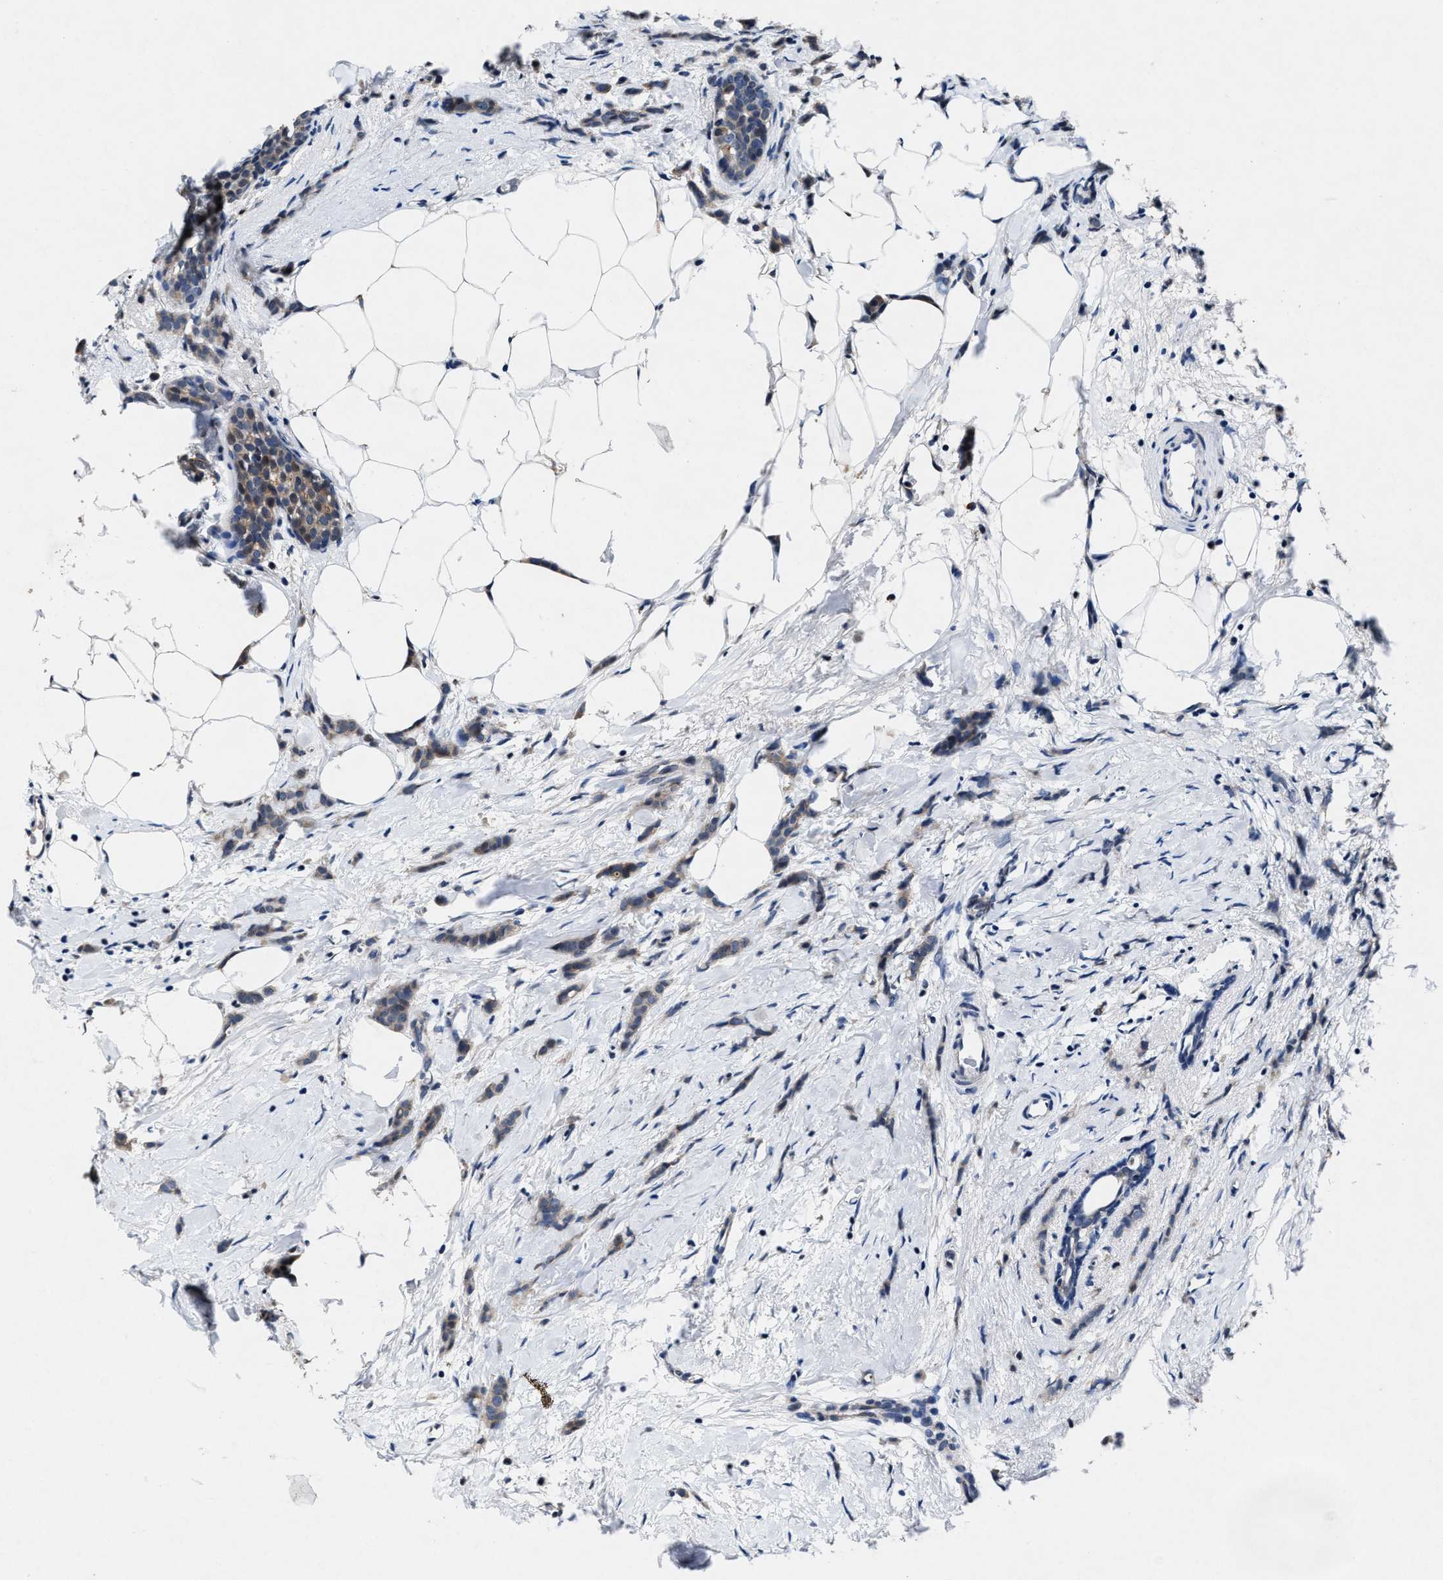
{"staining": {"intensity": "weak", "quantity": ">75%", "location": "cytoplasmic/membranous"}, "tissue": "breast cancer", "cell_type": "Tumor cells", "image_type": "cancer", "snomed": [{"axis": "morphology", "description": "Lobular carcinoma, in situ"}, {"axis": "morphology", "description": "Lobular carcinoma"}, {"axis": "topography", "description": "Breast"}], "caption": "Human lobular carcinoma (breast) stained for a protein (brown) exhibits weak cytoplasmic/membranous positive positivity in about >75% of tumor cells.", "gene": "TMEM53", "patient": {"sex": "female", "age": 41}}